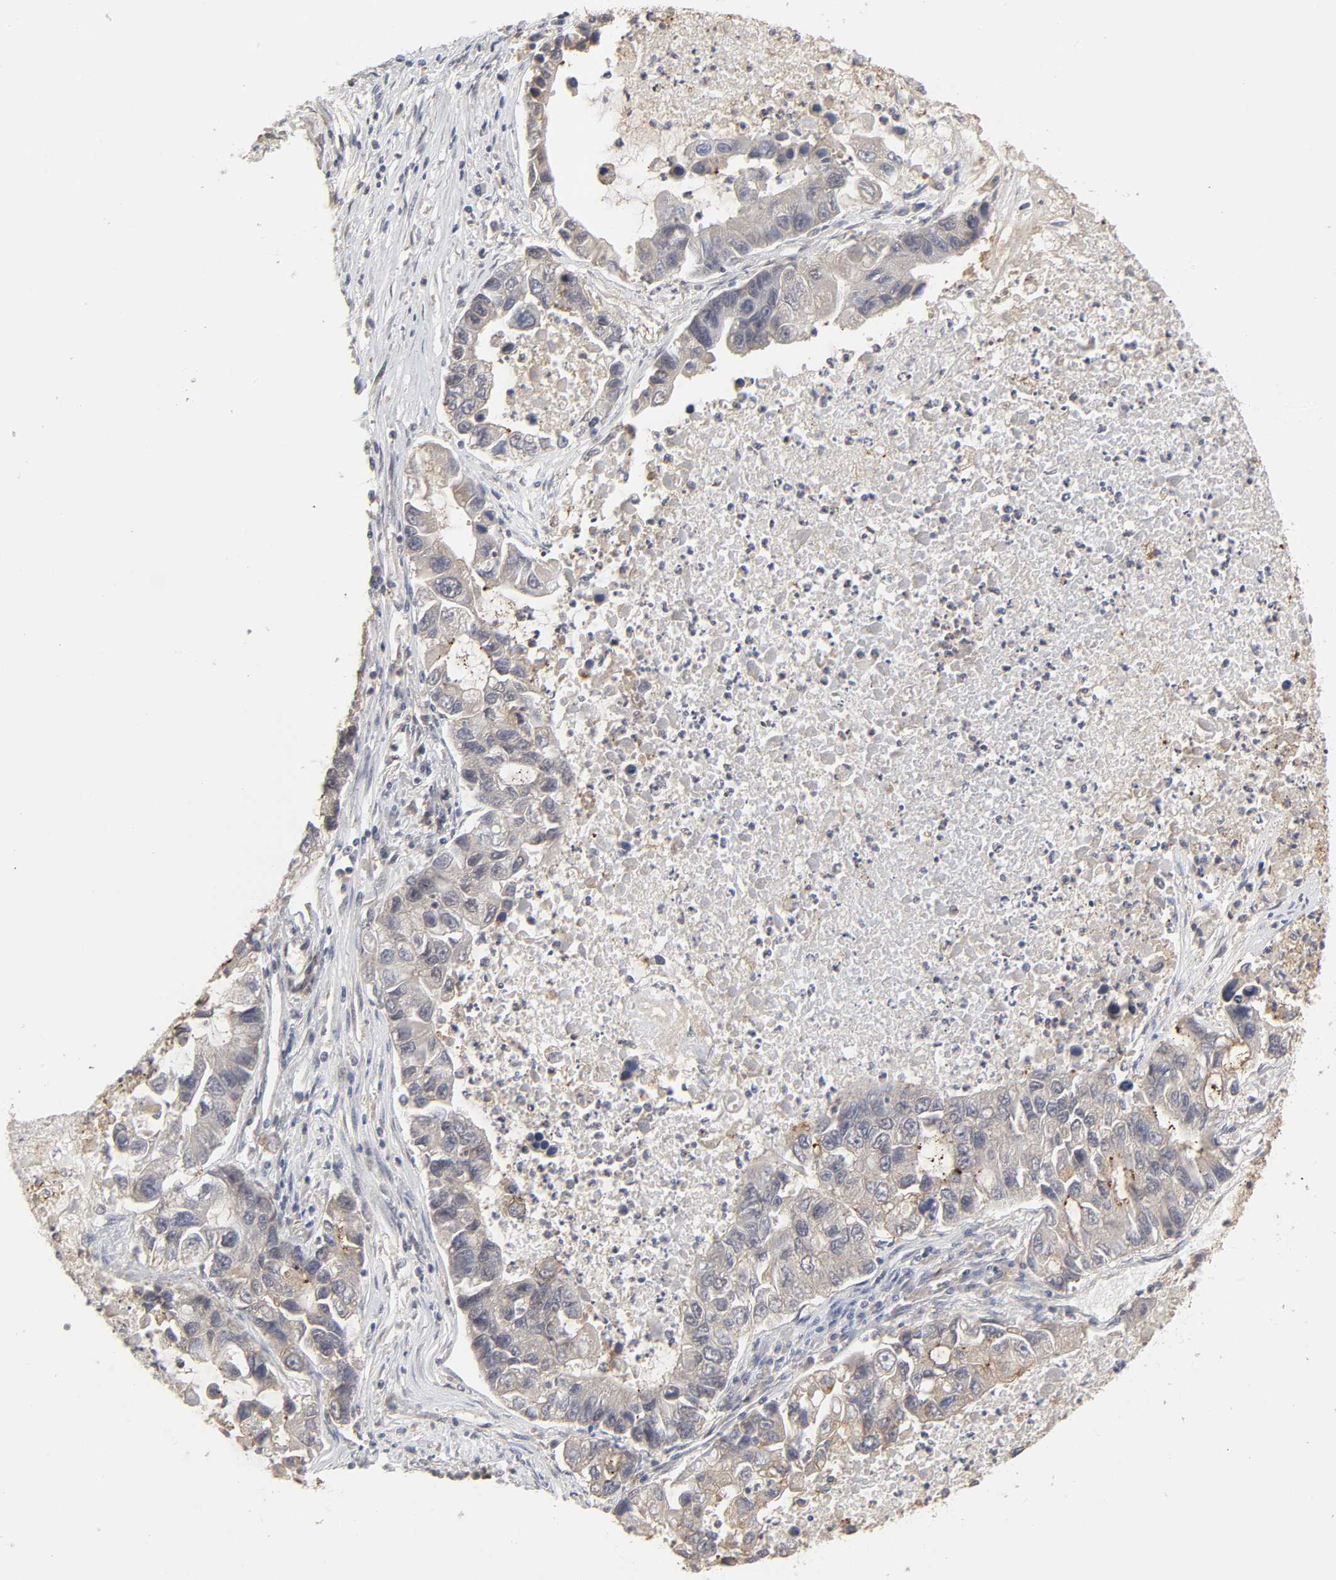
{"staining": {"intensity": "weak", "quantity": "<25%", "location": "cytoplasmic/membranous"}, "tissue": "lung cancer", "cell_type": "Tumor cells", "image_type": "cancer", "snomed": [{"axis": "morphology", "description": "Adenocarcinoma, NOS"}, {"axis": "topography", "description": "Lung"}], "caption": "Lung cancer (adenocarcinoma) was stained to show a protein in brown. There is no significant staining in tumor cells.", "gene": "MAPK1", "patient": {"sex": "female", "age": 51}}